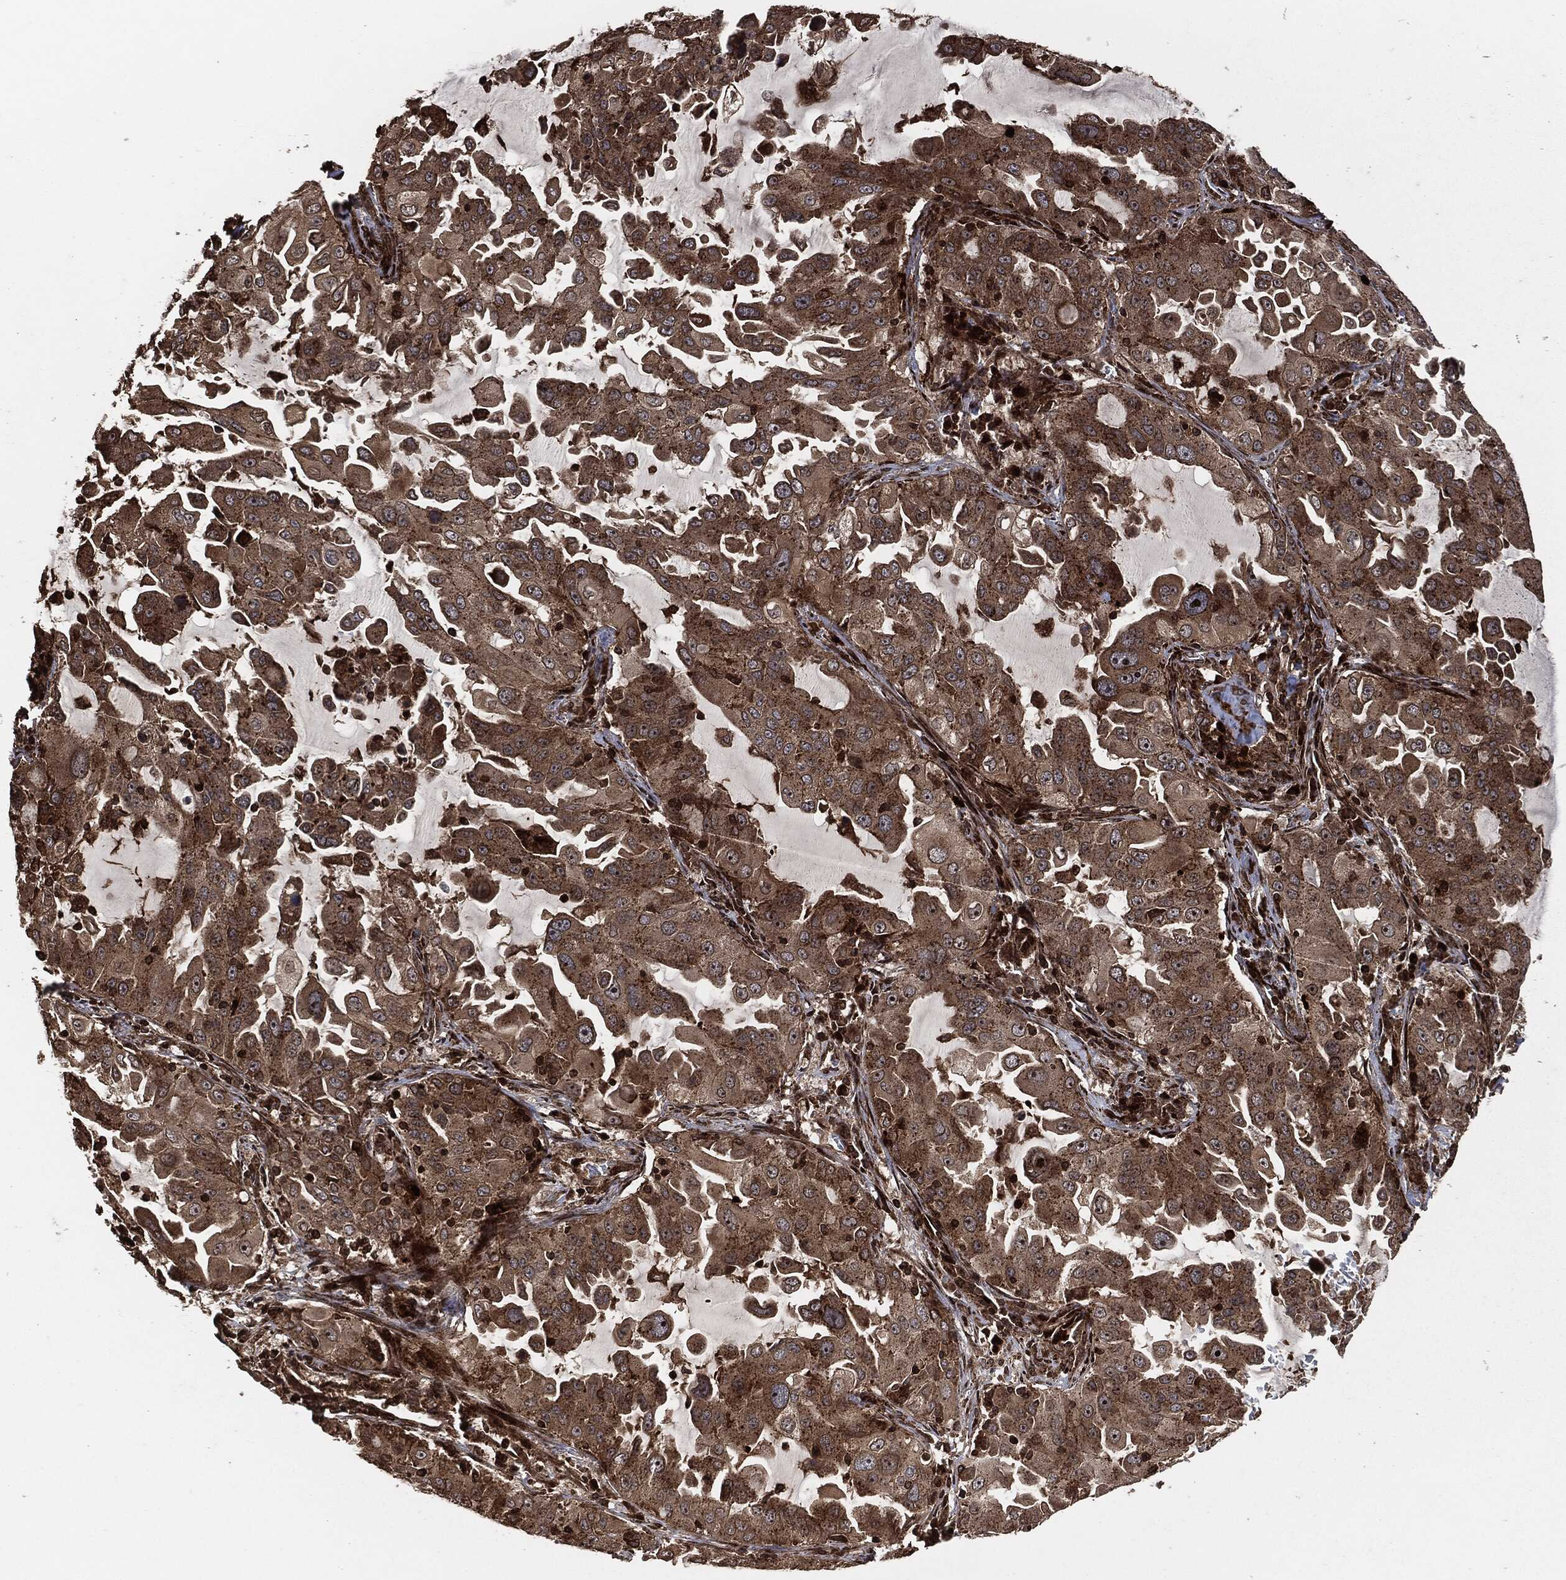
{"staining": {"intensity": "moderate", "quantity": ">75%", "location": "cytoplasmic/membranous"}, "tissue": "lung cancer", "cell_type": "Tumor cells", "image_type": "cancer", "snomed": [{"axis": "morphology", "description": "Adenocarcinoma, NOS"}, {"axis": "topography", "description": "Lung"}], "caption": "IHC (DAB) staining of lung cancer reveals moderate cytoplasmic/membranous protein staining in approximately >75% of tumor cells.", "gene": "IFIT1", "patient": {"sex": "female", "age": 61}}